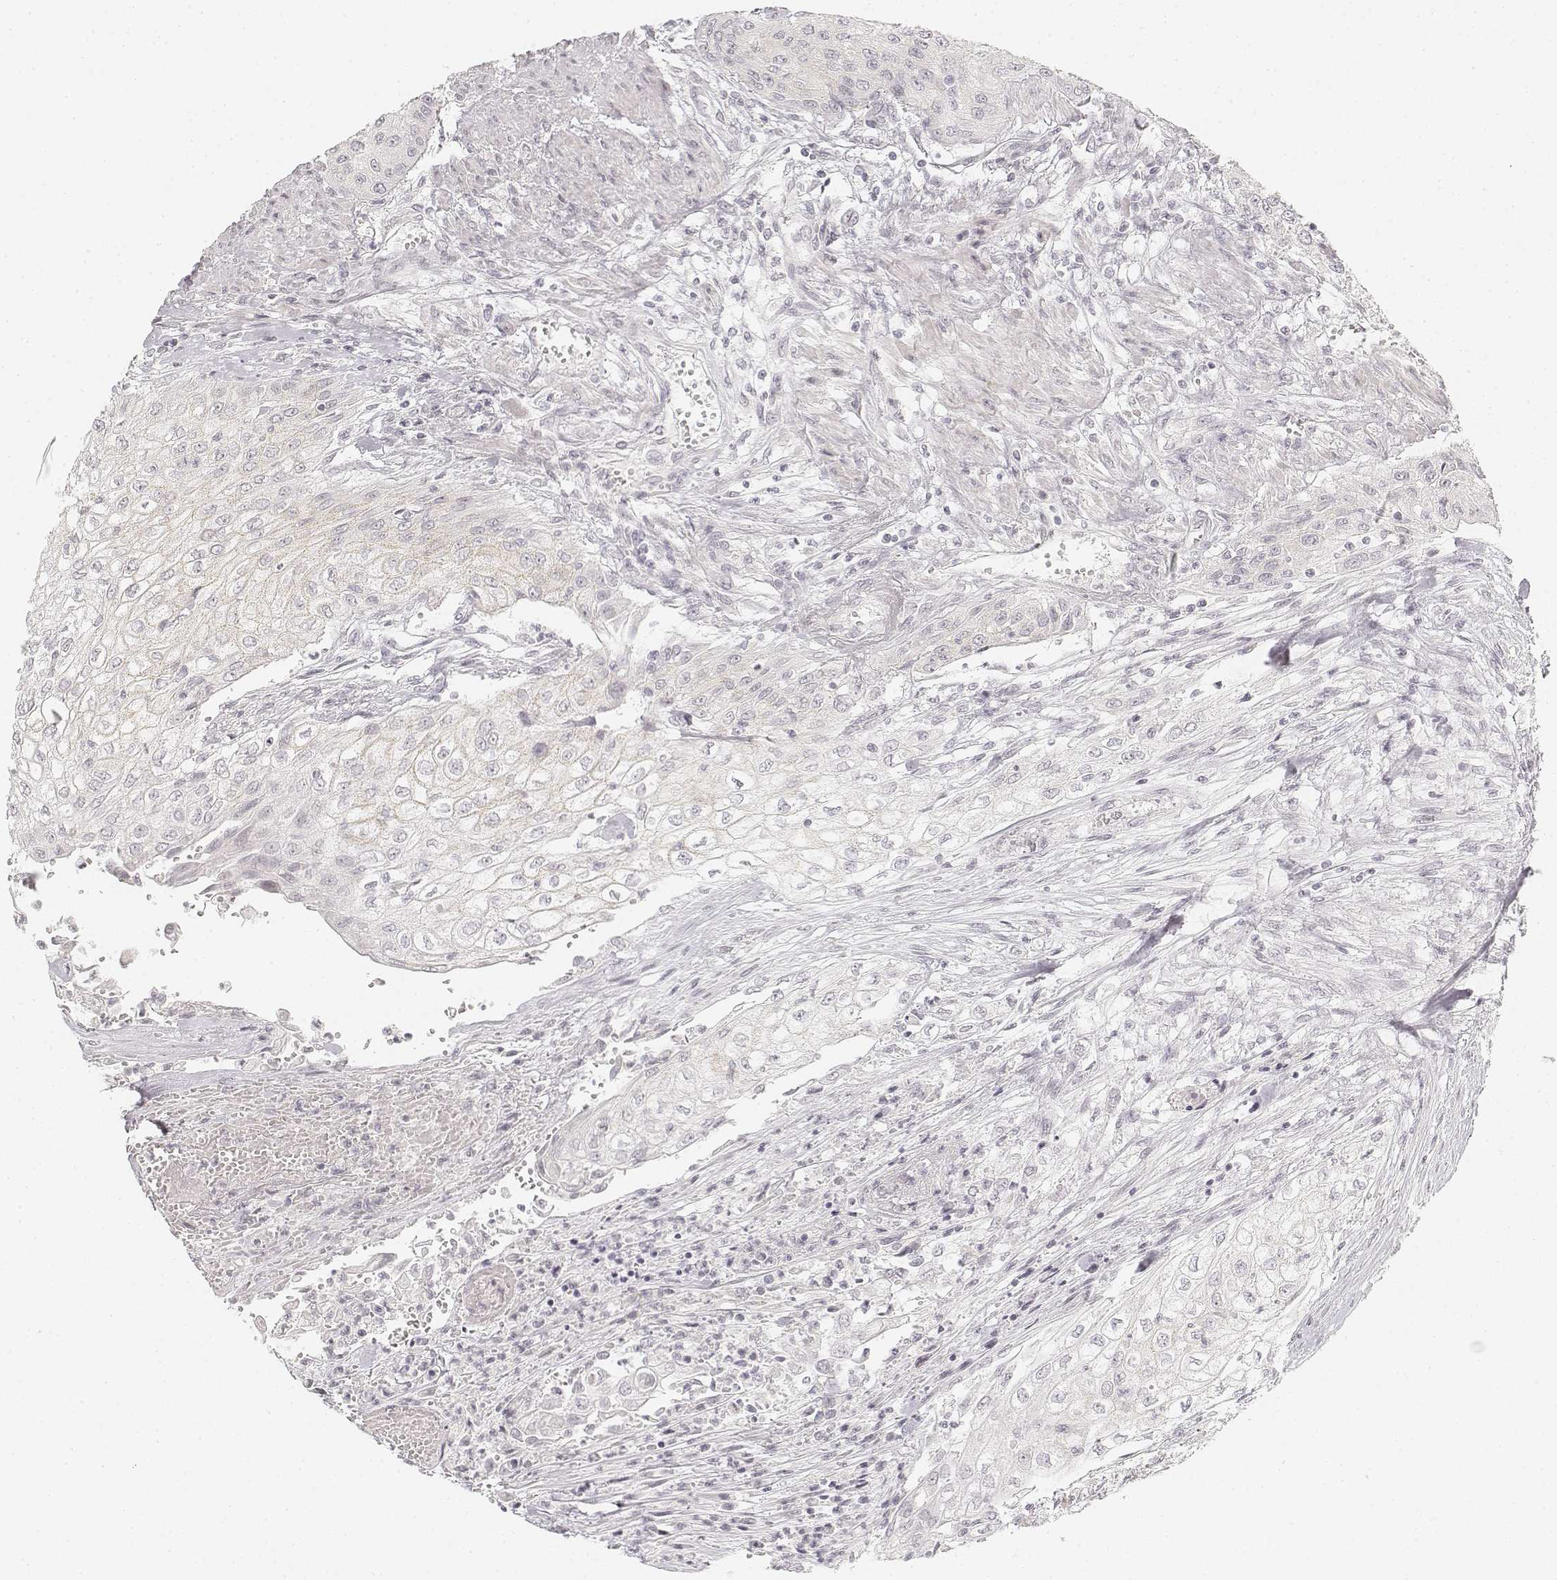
{"staining": {"intensity": "negative", "quantity": "none", "location": "none"}, "tissue": "urothelial cancer", "cell_type": "Tumor cells", "image_type": "cancer", "snomed": [{"axis": "morphology", "description": "Urothelial carcinoma, High grade"}, {"axis": "topography", "description": "Urinary bladder"}], "caption": "An IHC photomicrograph of urothelial cancer is shown. There is no staining in tumor cells of urothelial cancer. The staining was performed using DAB (3,3'-diaminobenzidine) to visualize the protein expression in brown, while the nuclei were stained in blue with hematoxylin (Magnification: 20x).", "gene": "DSG4", "patient": {"sex": "male", "age": 62}}